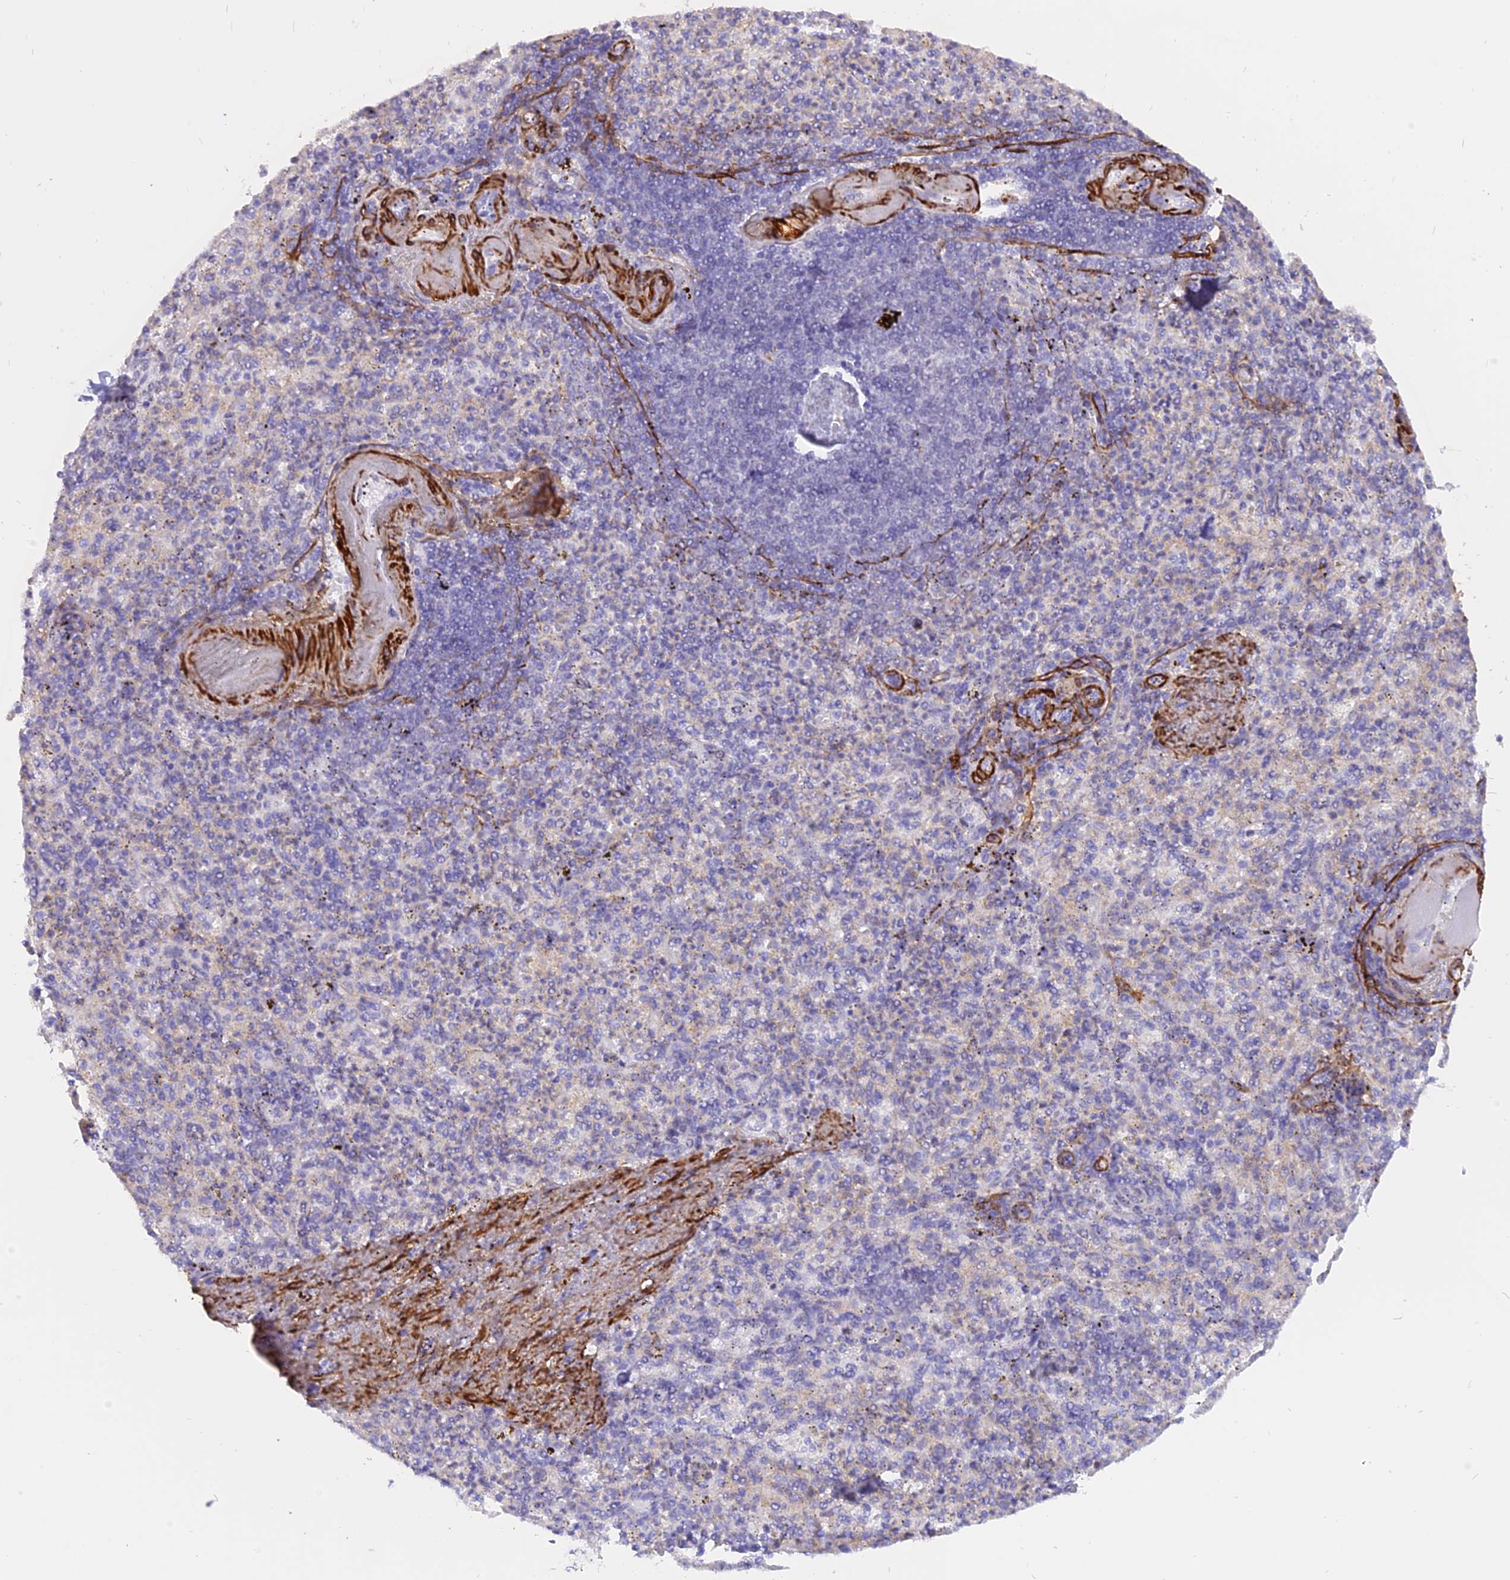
{"staining": {"intensity": "negative", "quantity": "none", "location": "none"}, "tissue": "spleen", "cell_type": "Cells in red pulp", "image_type": "normal", "snomed": [{"axis": "morphology", "description": "Normal tissue, NOS"}, {"axis": "topography", "description": "Spleen"}], "caption": "Immunohistochemistry (IHC) of normal spleen exhibits no staining in cells in red pulp. (DAB immunohistochemistry visualized using brightfield microscopy, high magnification).", "gene": "CENPV", "patient": {"sex": "female", "age": 74}}